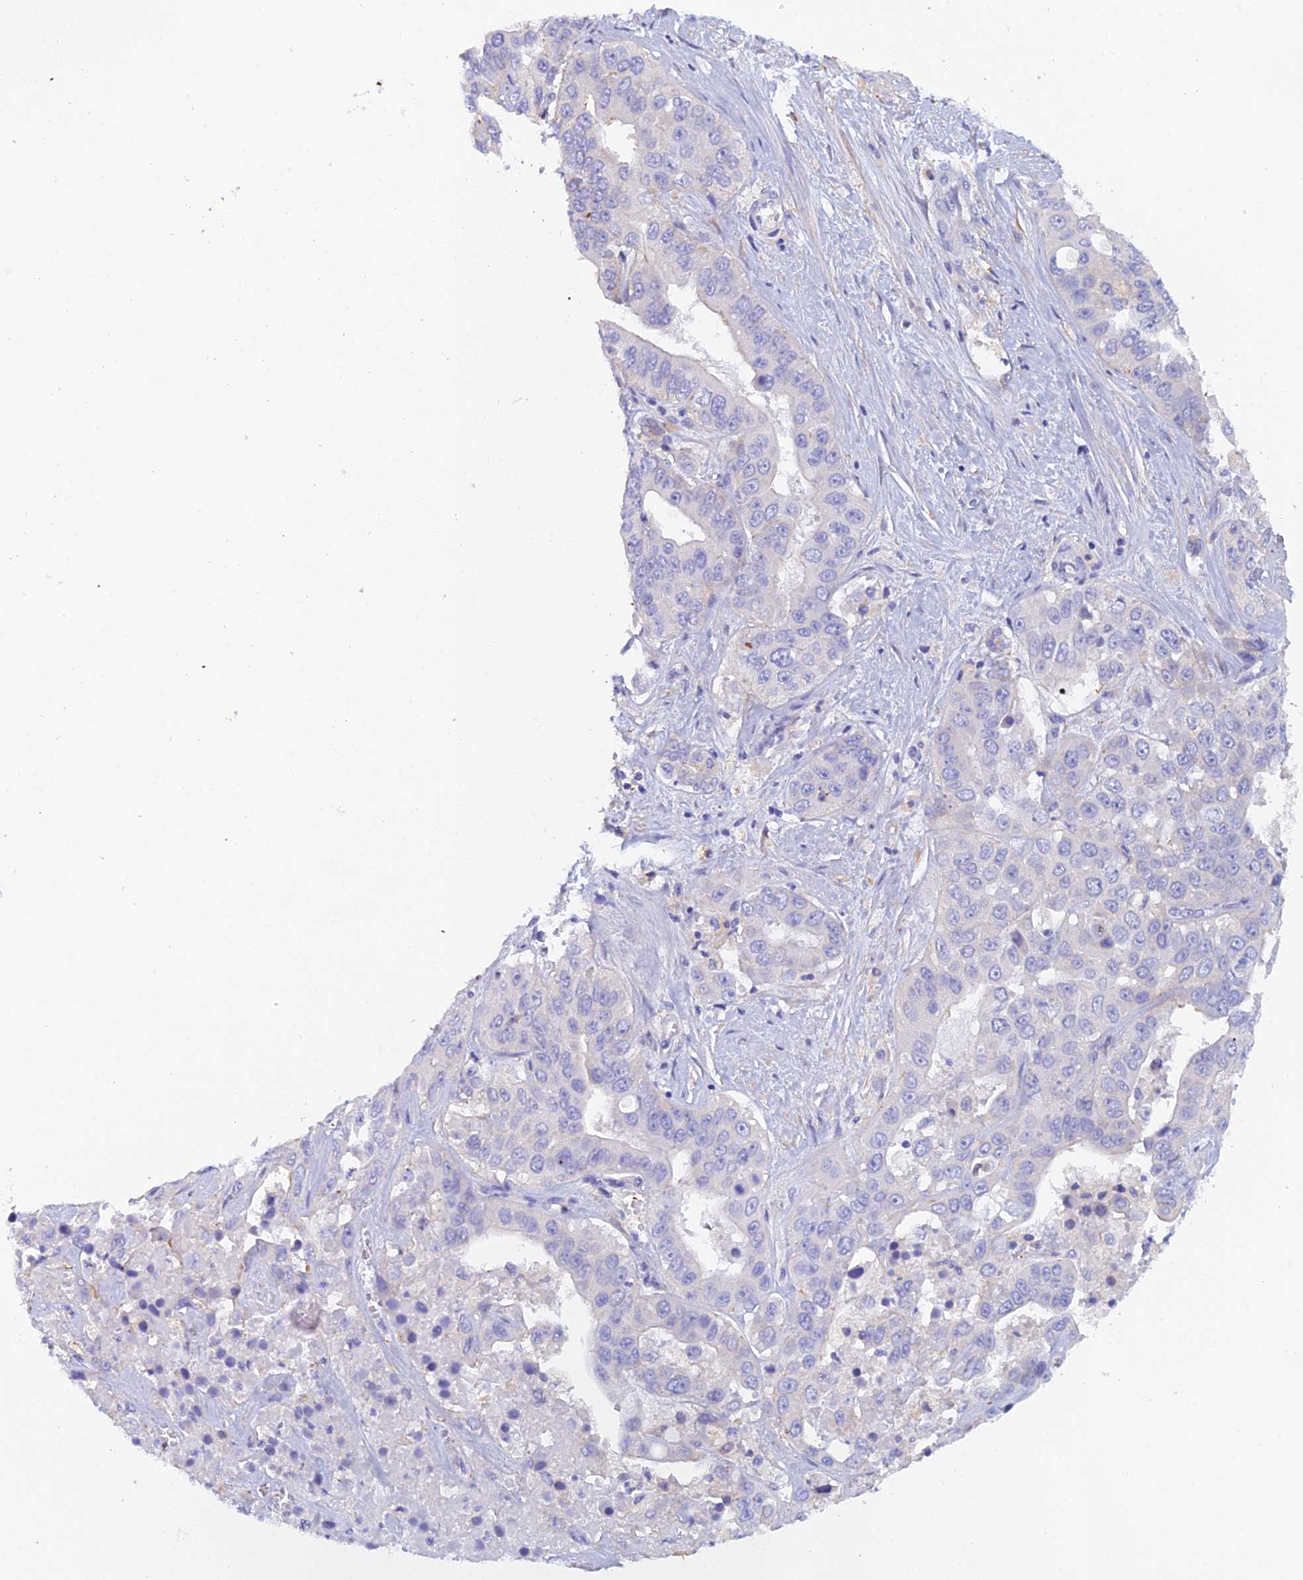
{"staining": {"intensity": "negative", "quantity": "none", "location": "none"}, "tissue": "liver cancer", "cell_type": "Tumor cells", "image_type": "cancer", "snomed": [{"axis": "morphology", "description": "Cholangiocarcinoma"}, {"axis": "topography", "description": "Liver"}], "caption": "Protein analysis of liver cancer (cholangiocarcinoma) shows no significant positivity in tumor cells.", "gene": "FZR1", "patient": {"sex": "female", "age": 52}}